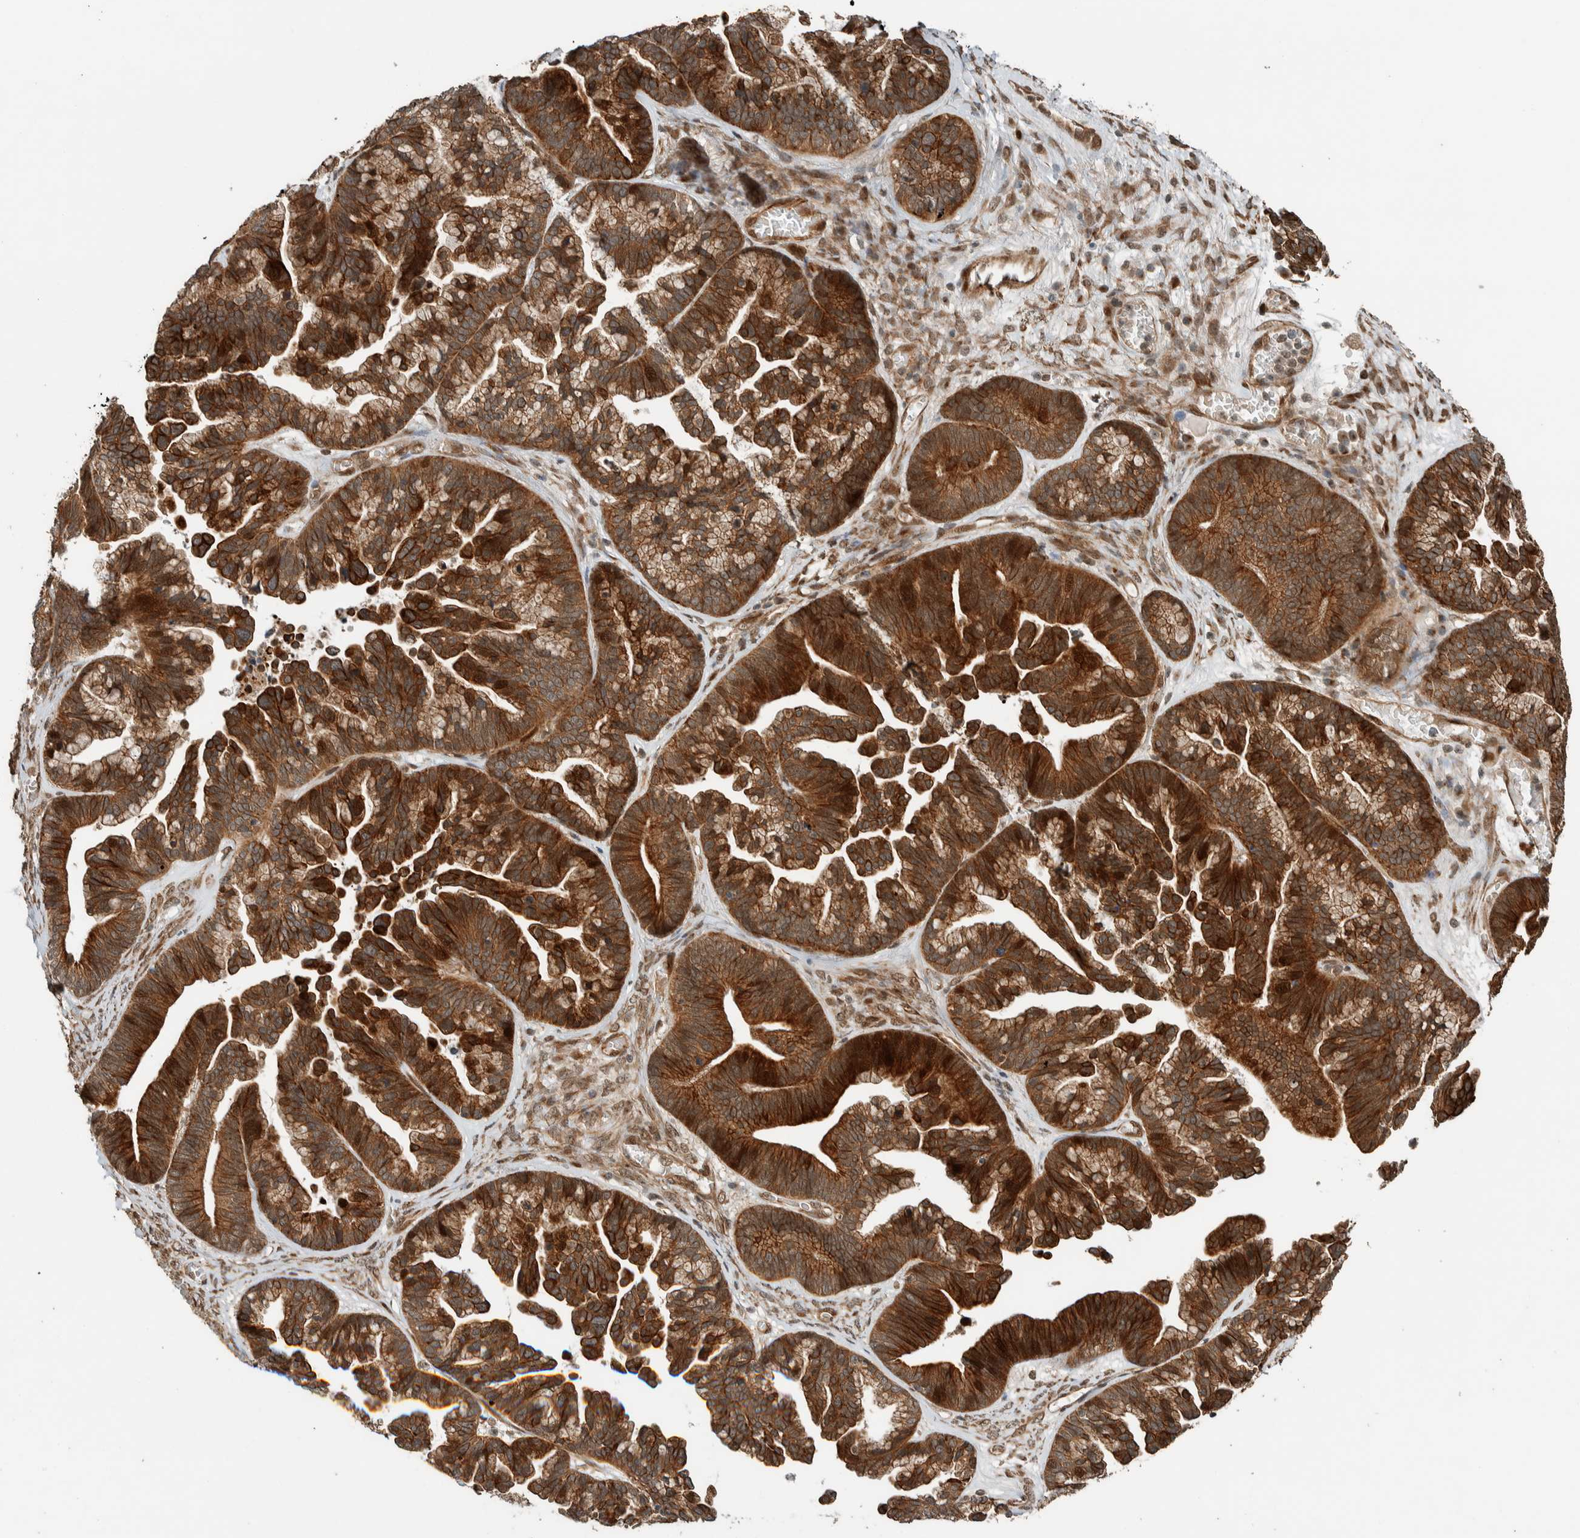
{"staining": {"intensity": "strong", "quantity": ">75%", "location": "cytoplasmic/membranous"}, "tissue": "ovarian cancer", "cell_type": "Tumor cells", "image_type": "cancer", "snomed": [{"axis": "morphology", "description": "Cystadenocarcinoma, serous, NOS"}, {"axis": "topography", "description": "Ovary"}], "caption": "The image demonstrates staining of serous cystadenocarcinoma (ovarian), revealing strong cytoplasmic/membranous protein staining (brown color) within tumor cells.", "gene": "STXBP4", "patient": {"sex": "female", "age": 56}}